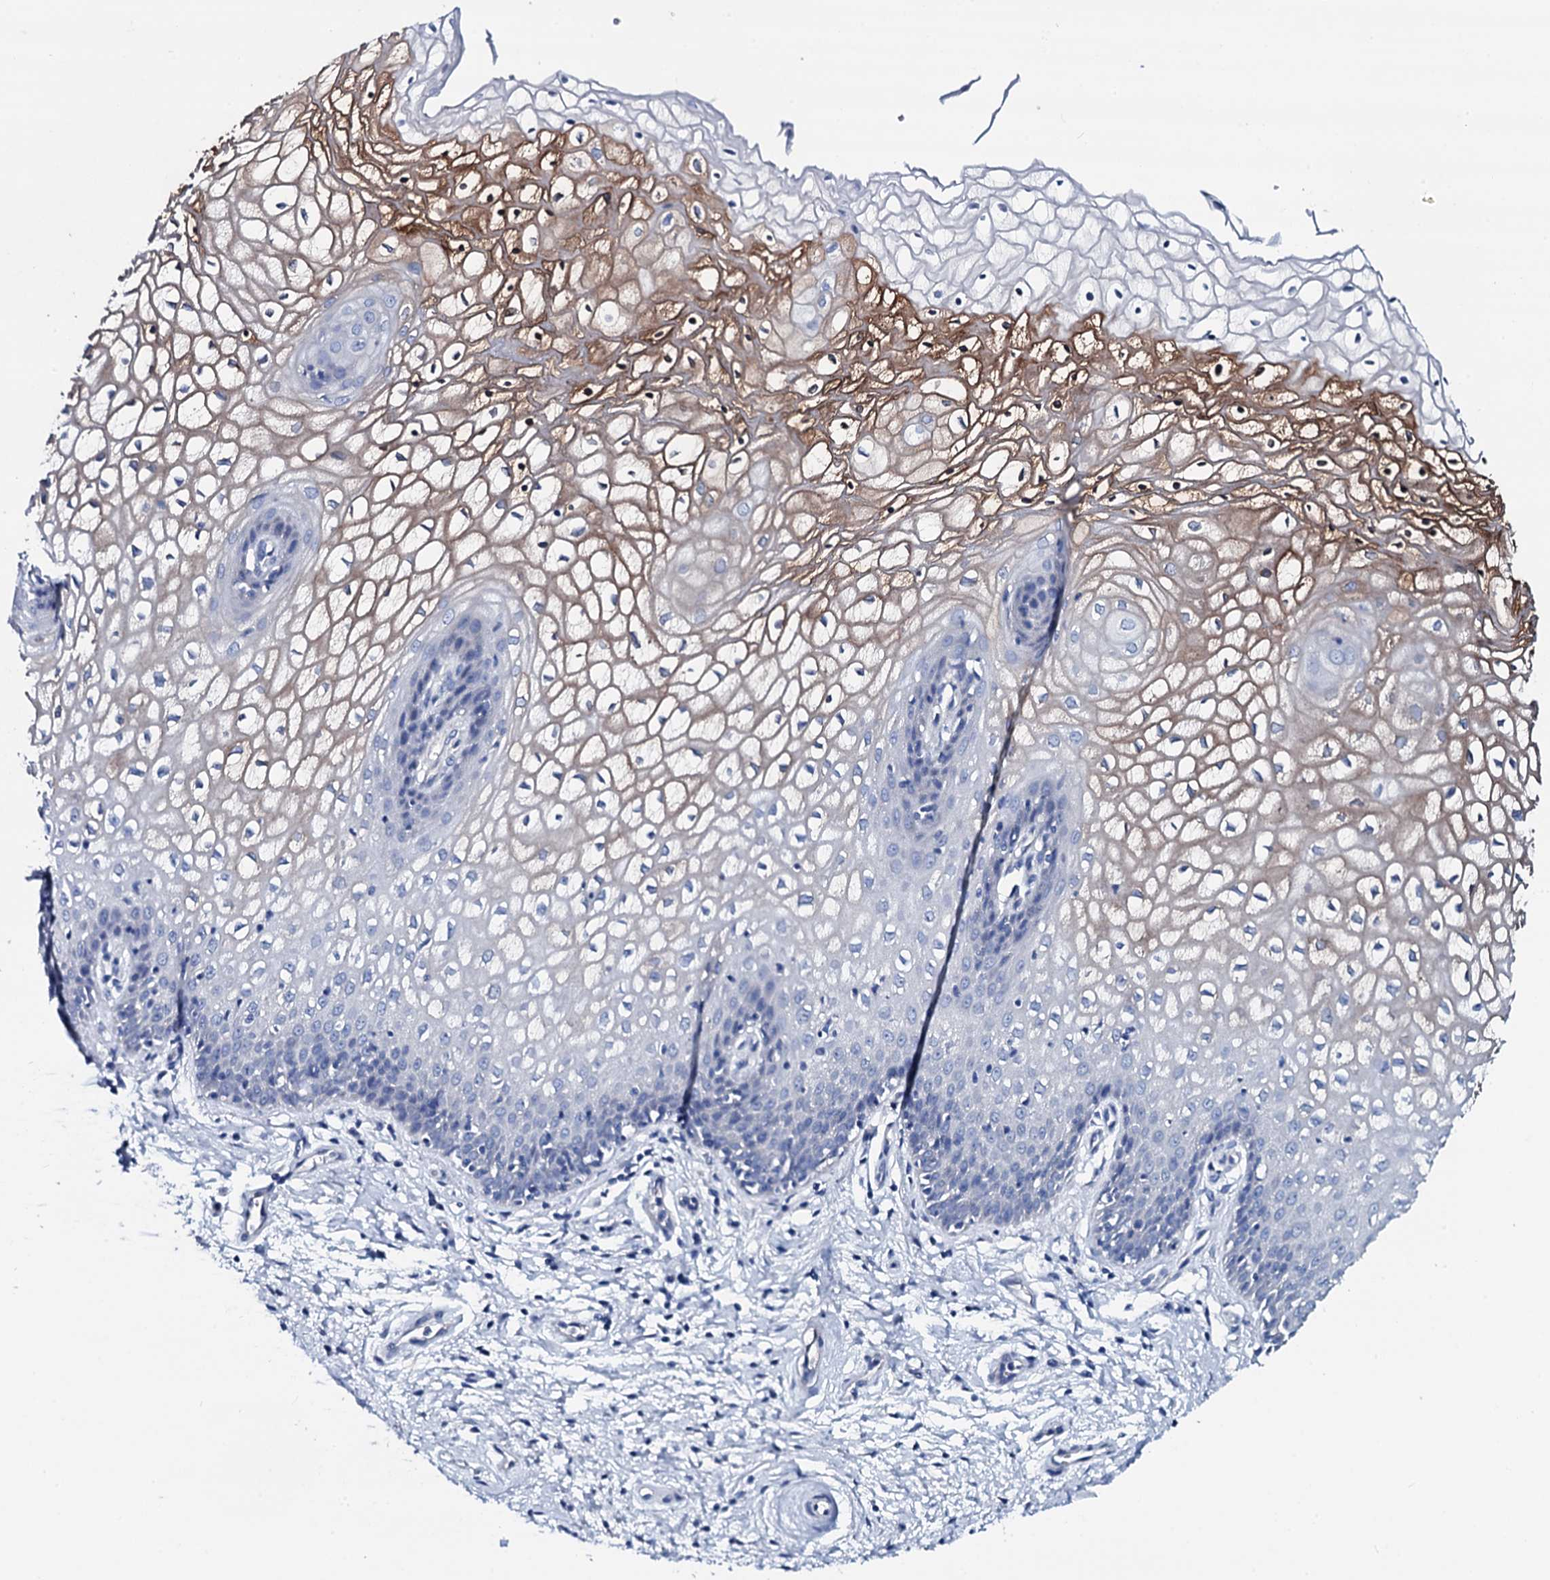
{"staining": {"intensity": "moderate", "quantity": "<25%", "location": "cytoplasmic/membranous"}, "tissue": "vagina", "cell_type": "Squamous epithelial cells", "image_type": "normal", "snomed": [{"axis": "morphology", "description": "Normal tissue, NOS"}, {"axis": "topography", "description": "Vagina"}], "caption": "The micrograph demonstrates immunohistochemical staining of benign vagina. There is moderate cytoplasmic/membranous expression is present in approximately <25% of squamous epithelial cells. The staining was performed using DAB (3,3'-diaminobenzidine) to visualize the protein expression in brown, while the nuclei were stained in blue with hematoxylin (Magnification: 20x).", "gene": "GYS2", "patient": {"sex": "female", "age": 34}}